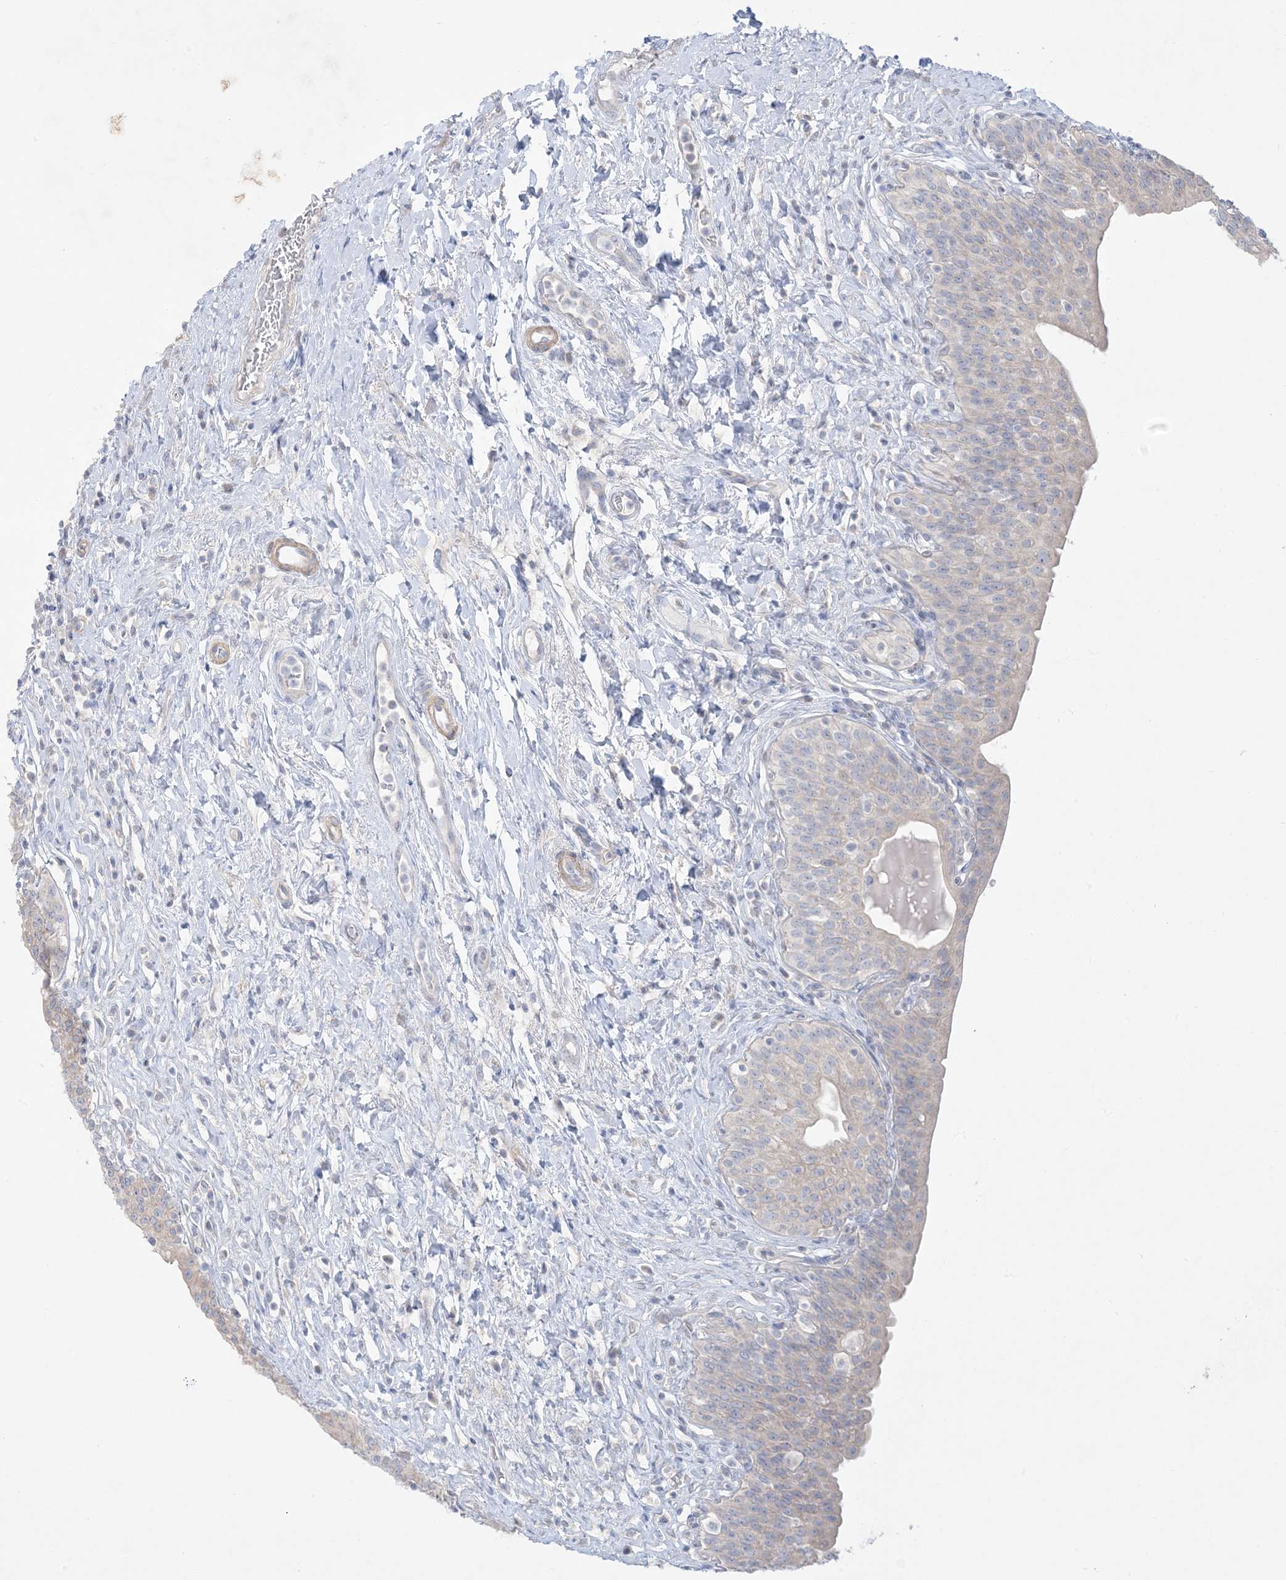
{"staining": {"intensity": "negative", "quantity": "none", "location": "none"}, "tissue": "urinary bladder", "cell_type": "Urothelial cells", "image_type": "normal", "snomed": [{"axis": "morphology", "description": "Normal tissue, NOS"}, {"axis": "topography", "description": "Urinary bladder"}], "caption": "This is a image of immunohistochemistry staining of normal urinary bladder, which shows no positivity in urothelial cells.", "gene": "FAM184A", "patient": {"sex": "male", "age": 83}}